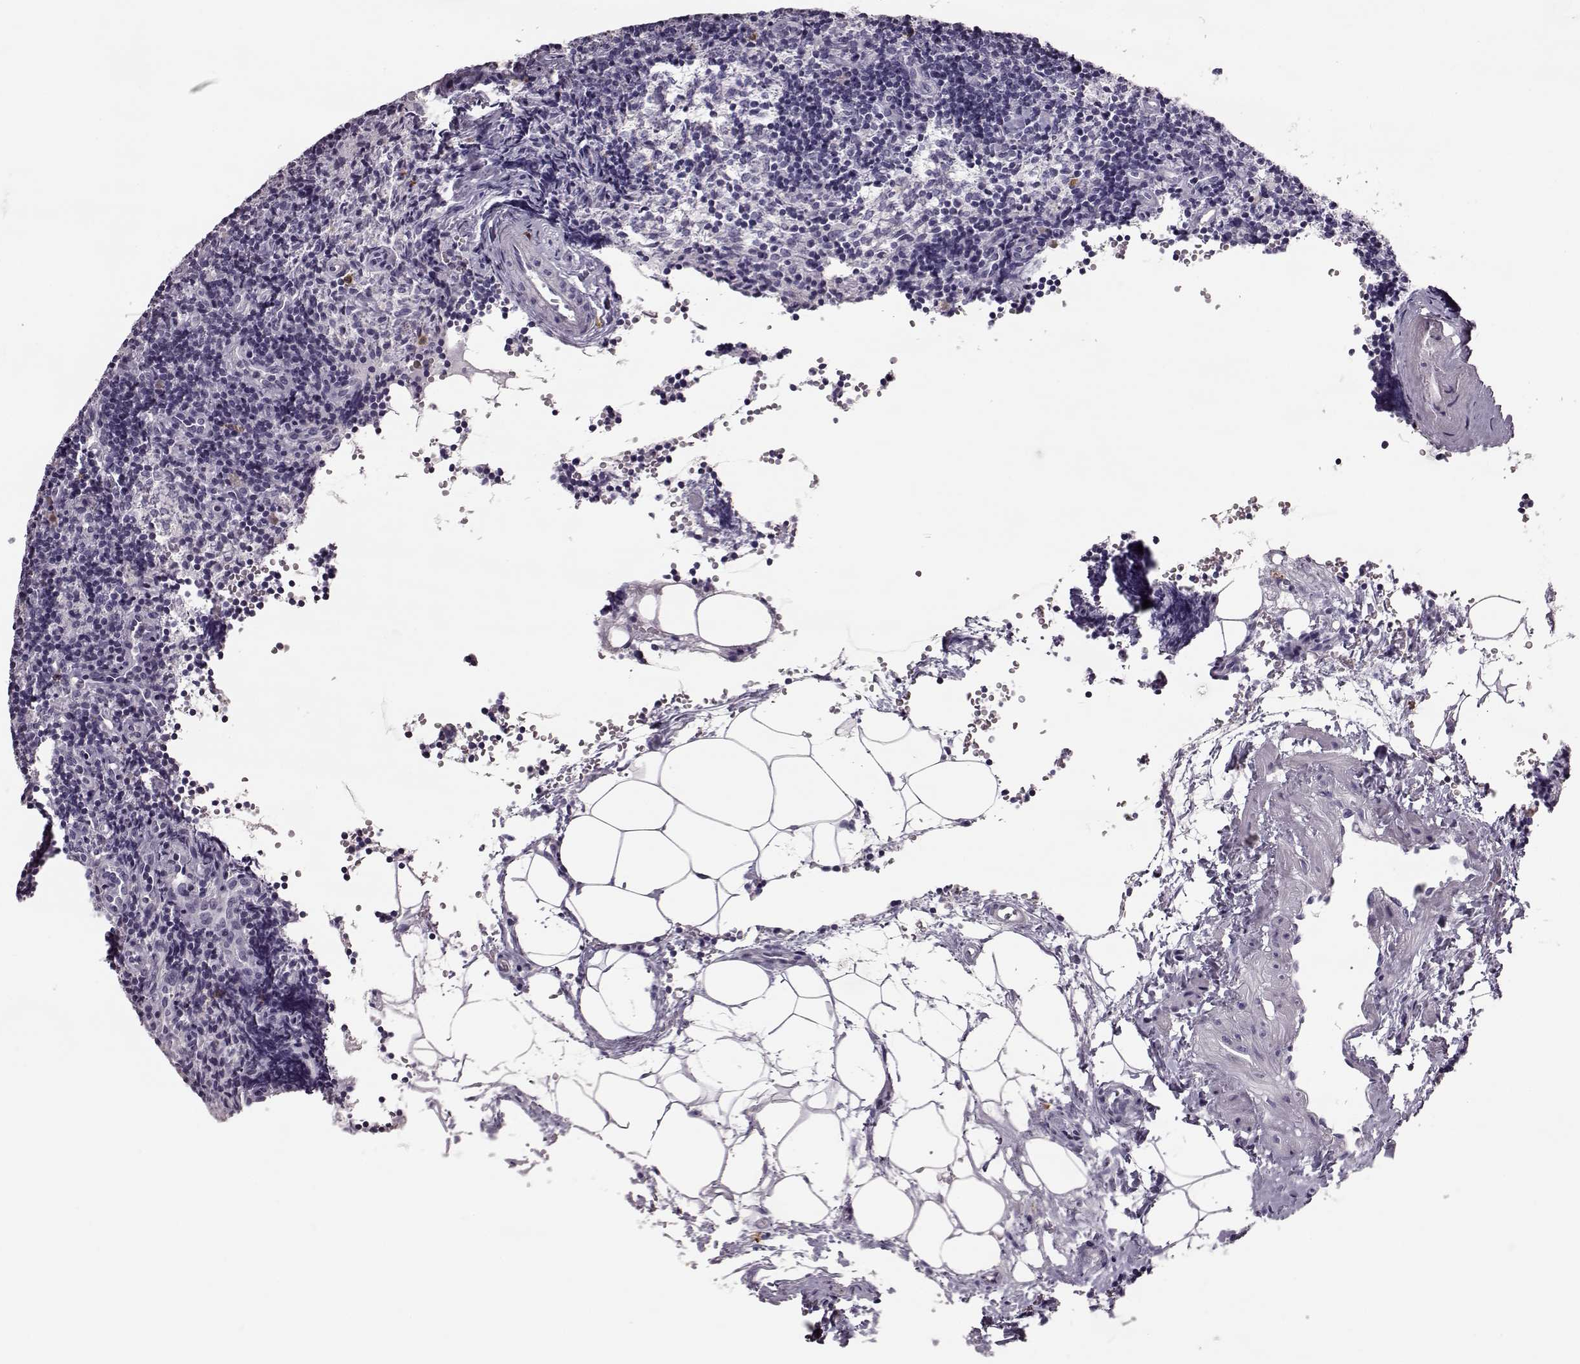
{"staining": {"intensity": "negative", "quantity": "none", "location": "none"}, "tissue": "lymph node", "cell_type": "Germinal center cells", "image_type": "normal", "snomed": [{"axis": "morphology", "description": "Normal tissue, NOS"}, {"axis": "topography", "description": "Lymph node"}], "caption": "The image displays no staining of germinal center cells in unremarkable lymph node. The staining is performed using DAB brown chromogen with nuclei counter-stained in using hematoxylin.", "gene": "NPTXR", "patient": {"sex": "female", "age": 42}}